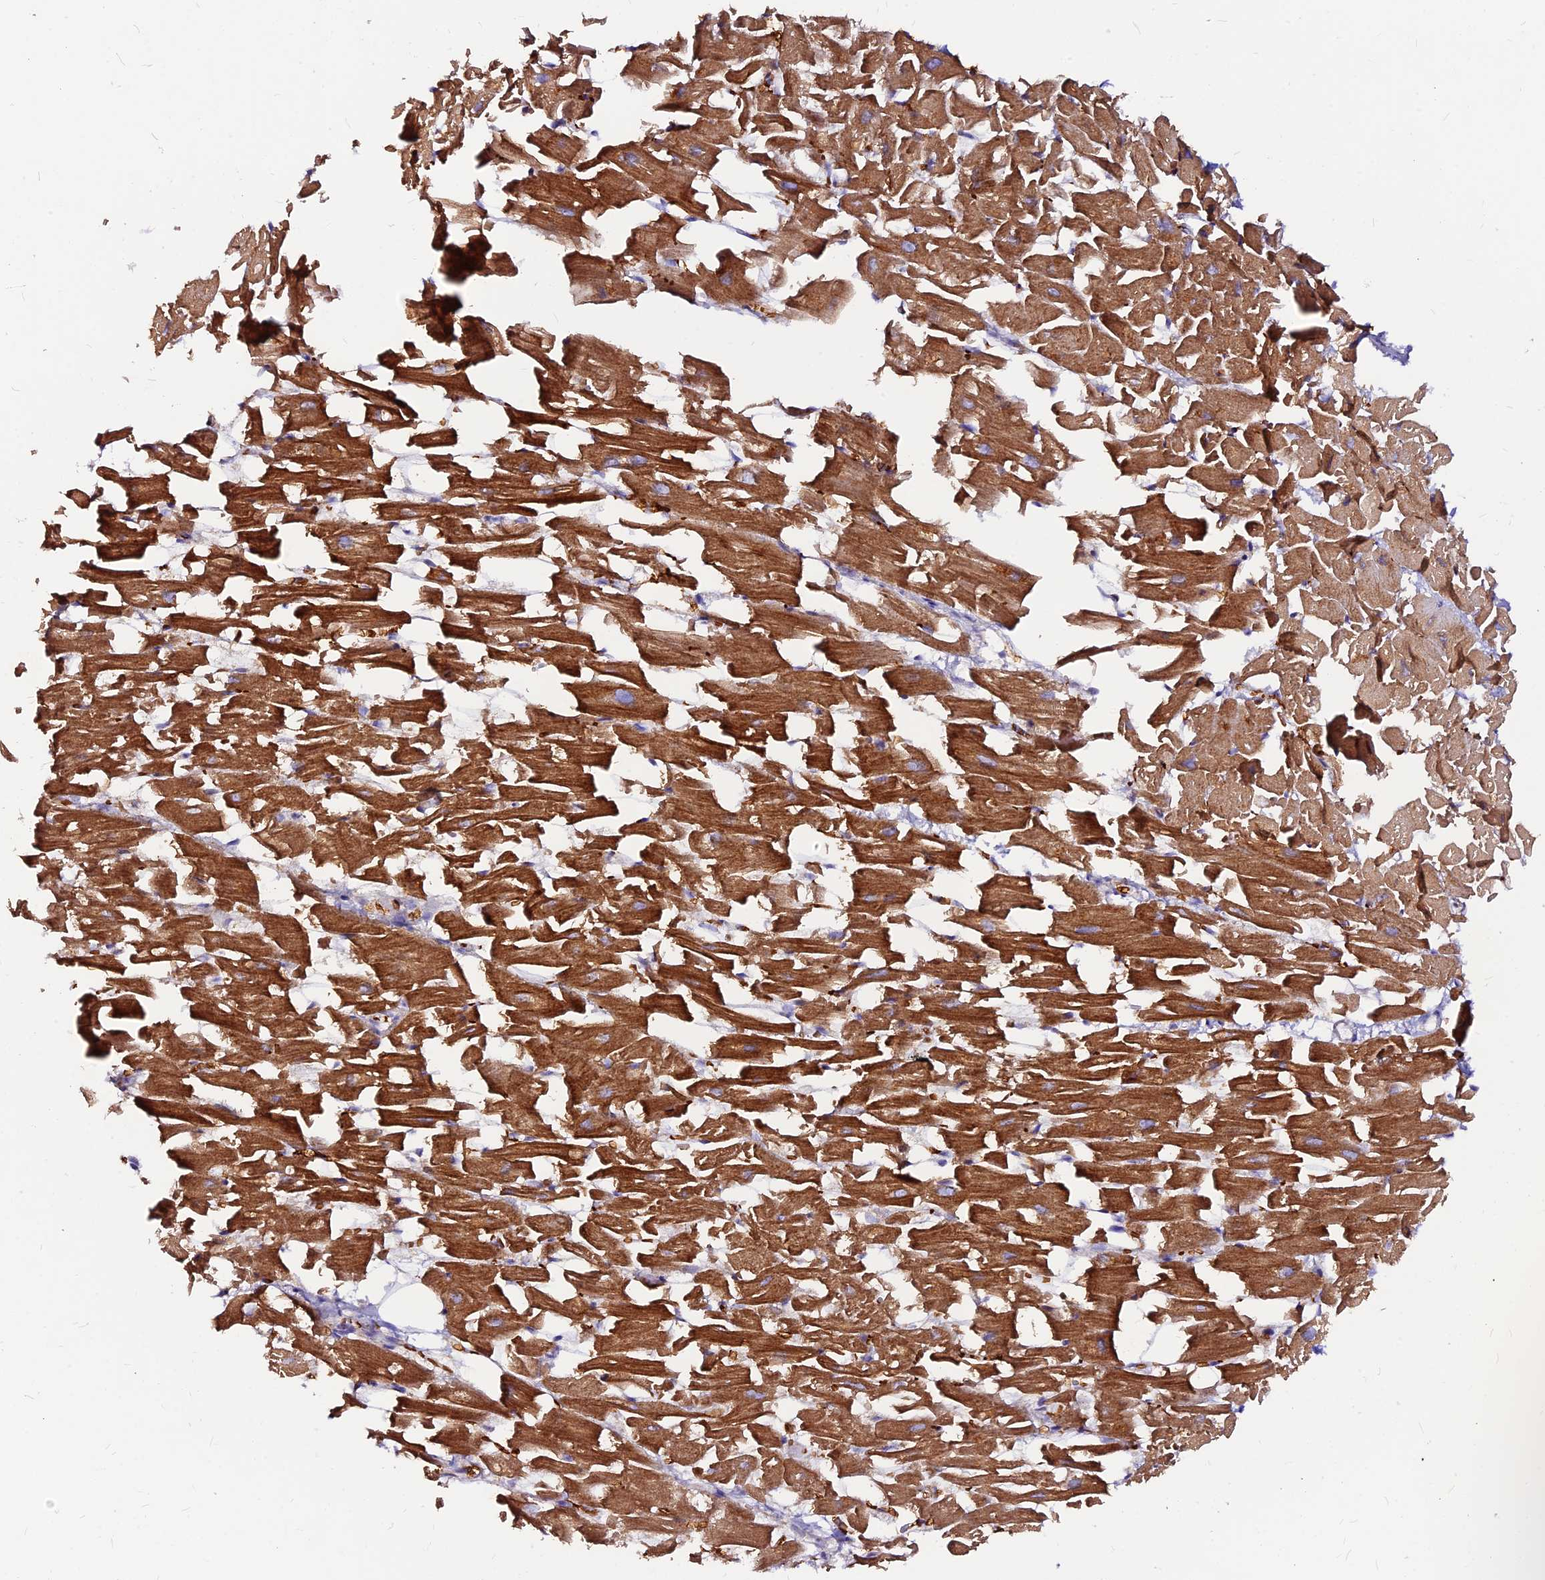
{"staining": {"intensity": "strong", "quantity": ">75%", "location": "cytoplasmic/membranous"}, "tissue": "heart muscle", "cell_type": "Cardiomyocytes", "image_type": "normal", "snomed": [{"axis": "morphology", "description": "Normal tissue, NOS"}, {"axis": "topography", "description": "Heart"}], "caption": "This is an image of immunohistochemistry (IHC) staining of benign heart muscle, which shows strong staining in the cytoplasmic/membranous of cardiomyocytes.", "gene": "DENND2D", "patient": {"sex": "female", "age": 64}}